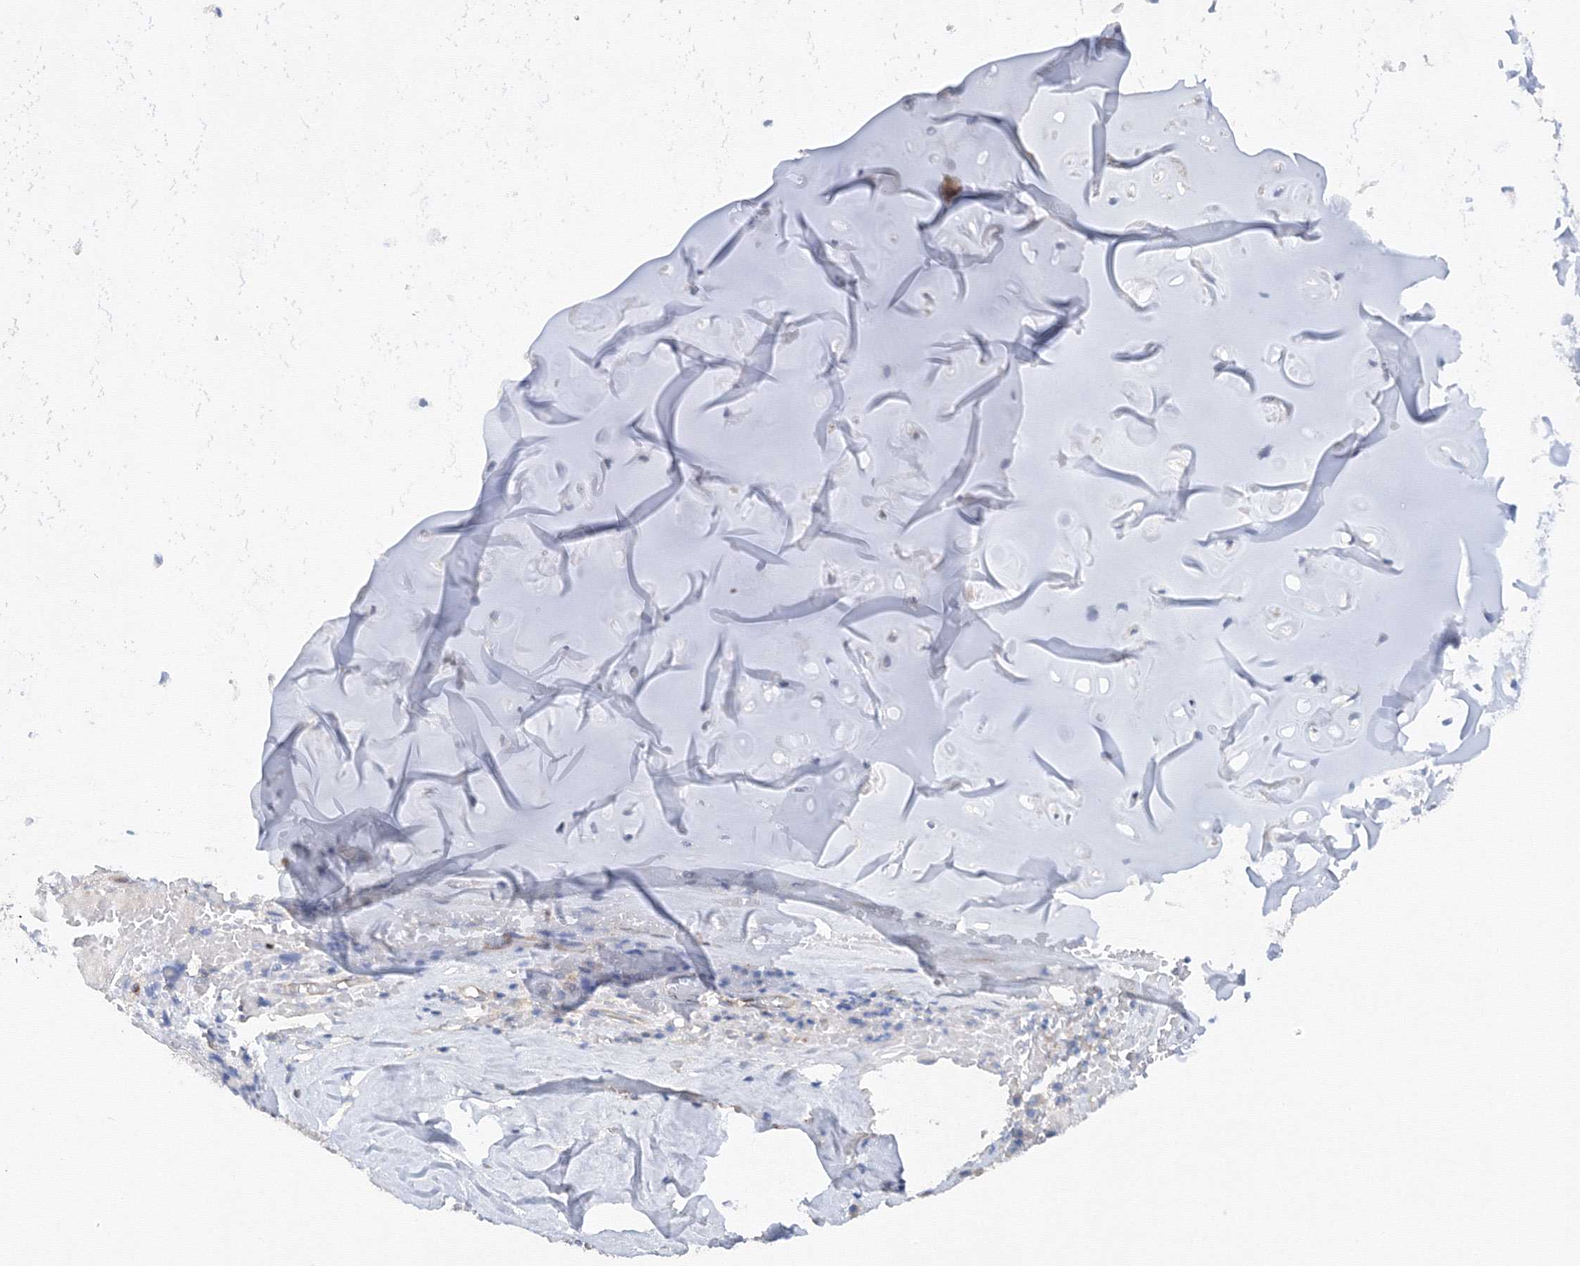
{"staining": {"intensity": "negative", "quantity": "none", "location": "none"}, "tissue": "adipose tissue", "cell_type": "Adipocytes", "image_type": "normal", "snomed": [{"axis": "morphology", "description": "Normal tissue, NOS"}, {"axis": "morphology", "description": "Basal cell carcinoma"}, {"axis": "topography", "description": "Cartilage tissue"}, {"axis": "topography", "description": "Nasopharynx"}, {"axis": "topography", "description": "Oral tissue"}], "caption": "Adipocytes show no significant staining in normal adipose tissue.", "gene": "DIS3L2", "patient": {"sex": "female", "age": 77}}